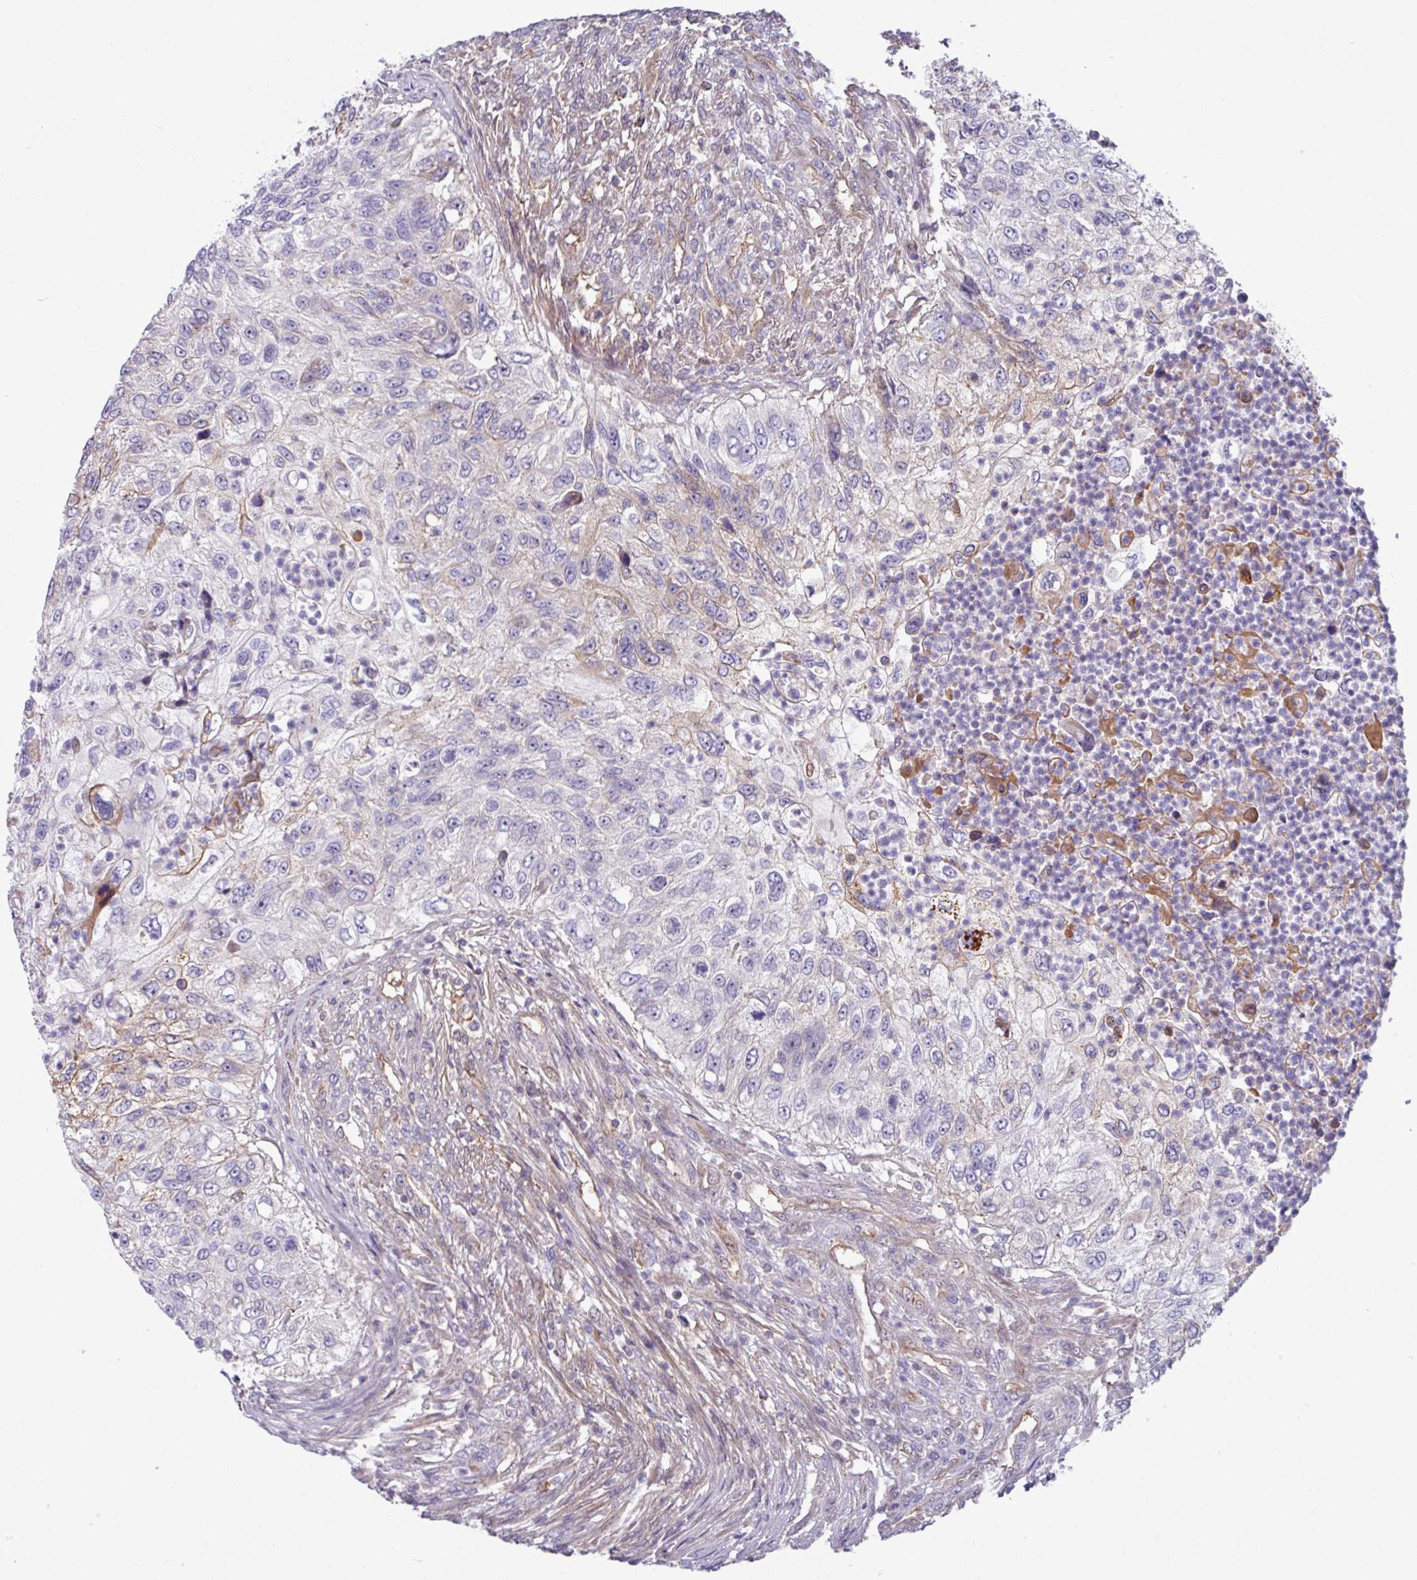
{"staining": {"intensity": "negative", "quantity": "none", "location": "none"}, "tissue": "urothelial cancer", "cell_type": "Tumor cells", "image_type": "cancer", "snomed": [{"axis": "morphology", "description": "Urothelial carcinoma, High grade"}, {"axis": "topography", "description": "Urinary bladder"}], "caption": "Photomicrograph shows no protein staining in tumor cells of urothelial cancer tissue. (DAB immunohistochemistry (IHC) visualized using brightfield microscopy, high magnification).", "gene": "B4GALNT4", "patient": {"sex": "female", "age": 60}}